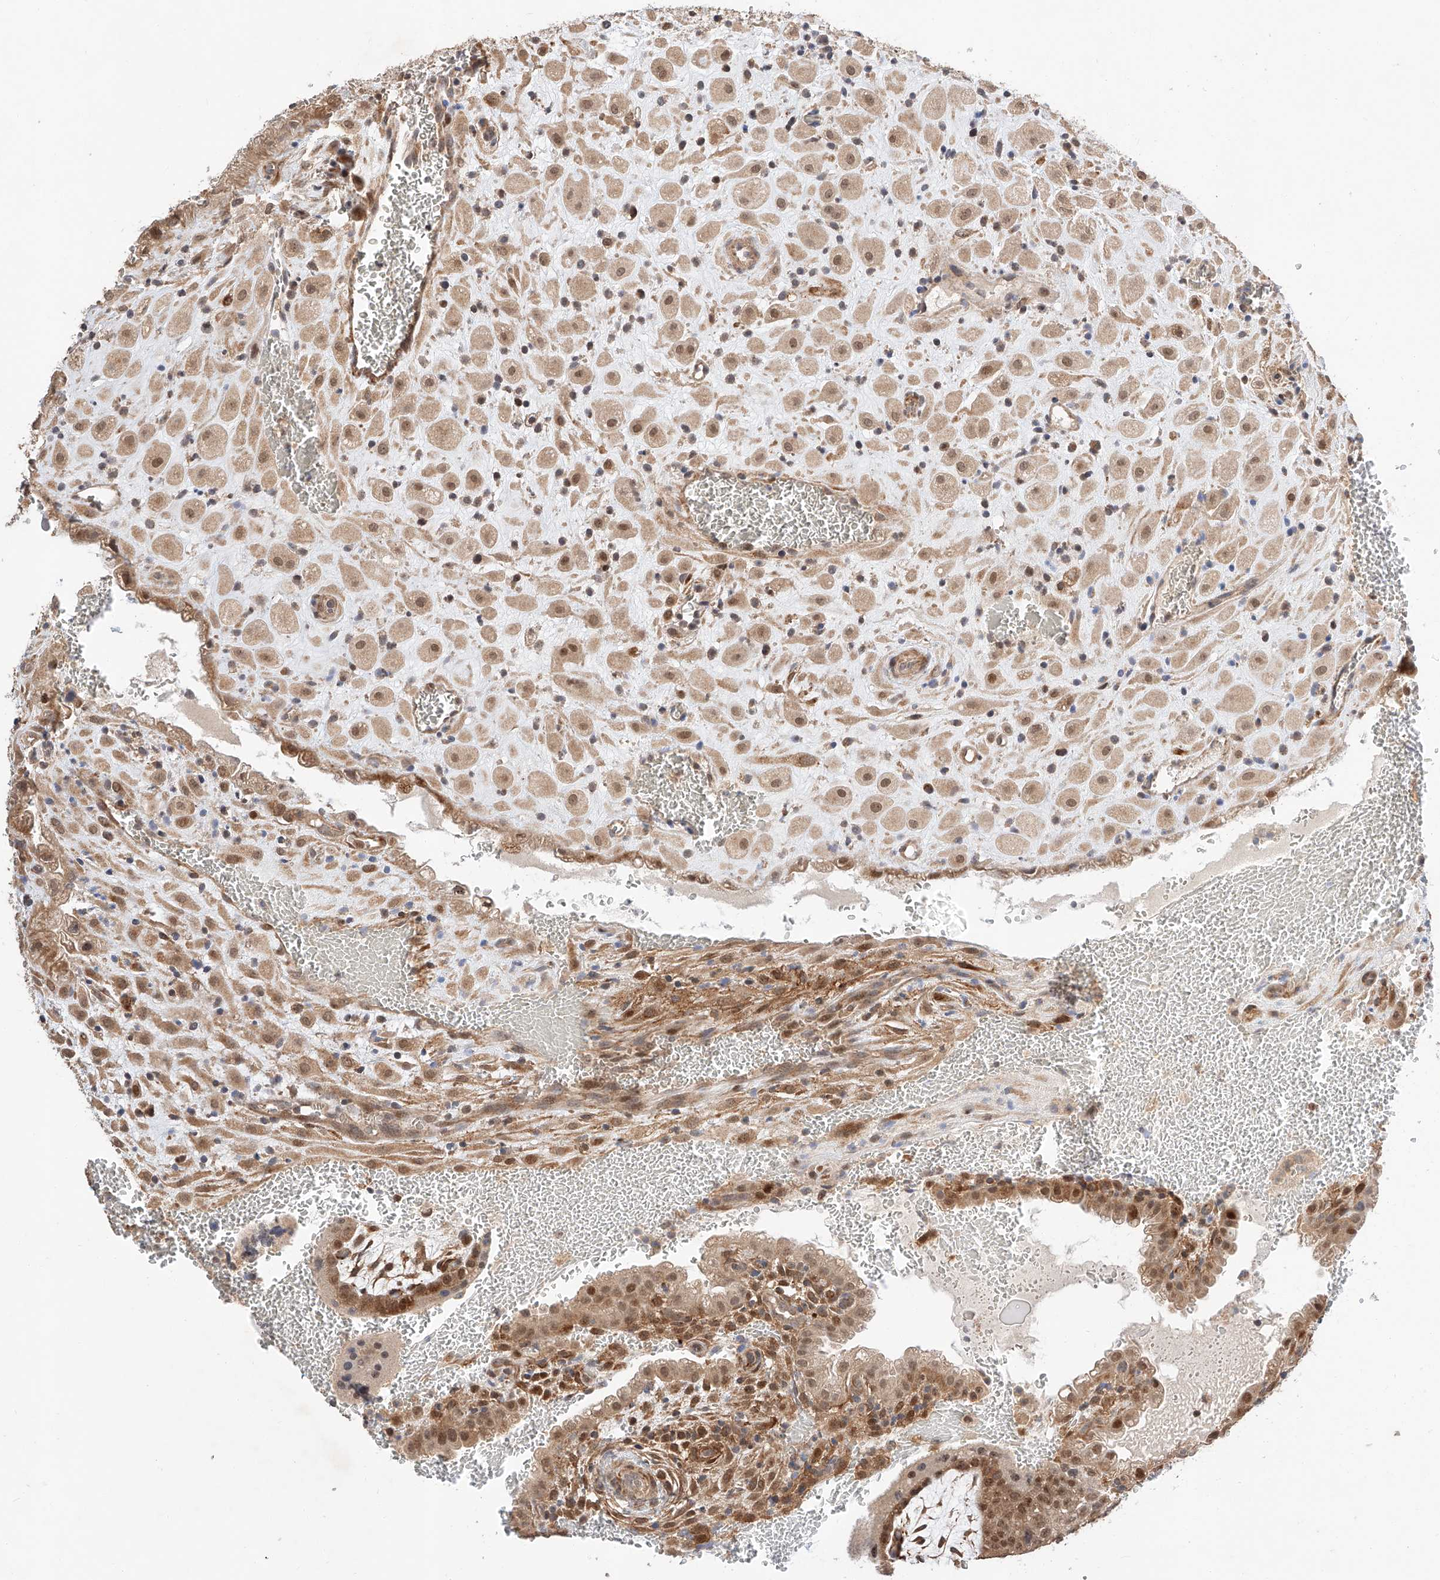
{"staining": {"intensity": "moderate", "quantity": ">75%", "location": "cytoplasmic/membranous,nuclear"}, "tissue": "placenta", "cell_type": "Decidual cells", "image_type": "normal", "snomed": [{"axis": "morphology", "description": "Normal tissue, NOS"}, {"axis": "topography", "description": "Placenta"}], "caption": "Placenta stained with a brown dye reveals moderate cytoplasmic/membranous,nuclear positive staining in about >75% of decidual cells.", "gene": "RAB23", "patient": {"sex": "female", "age": 35}}